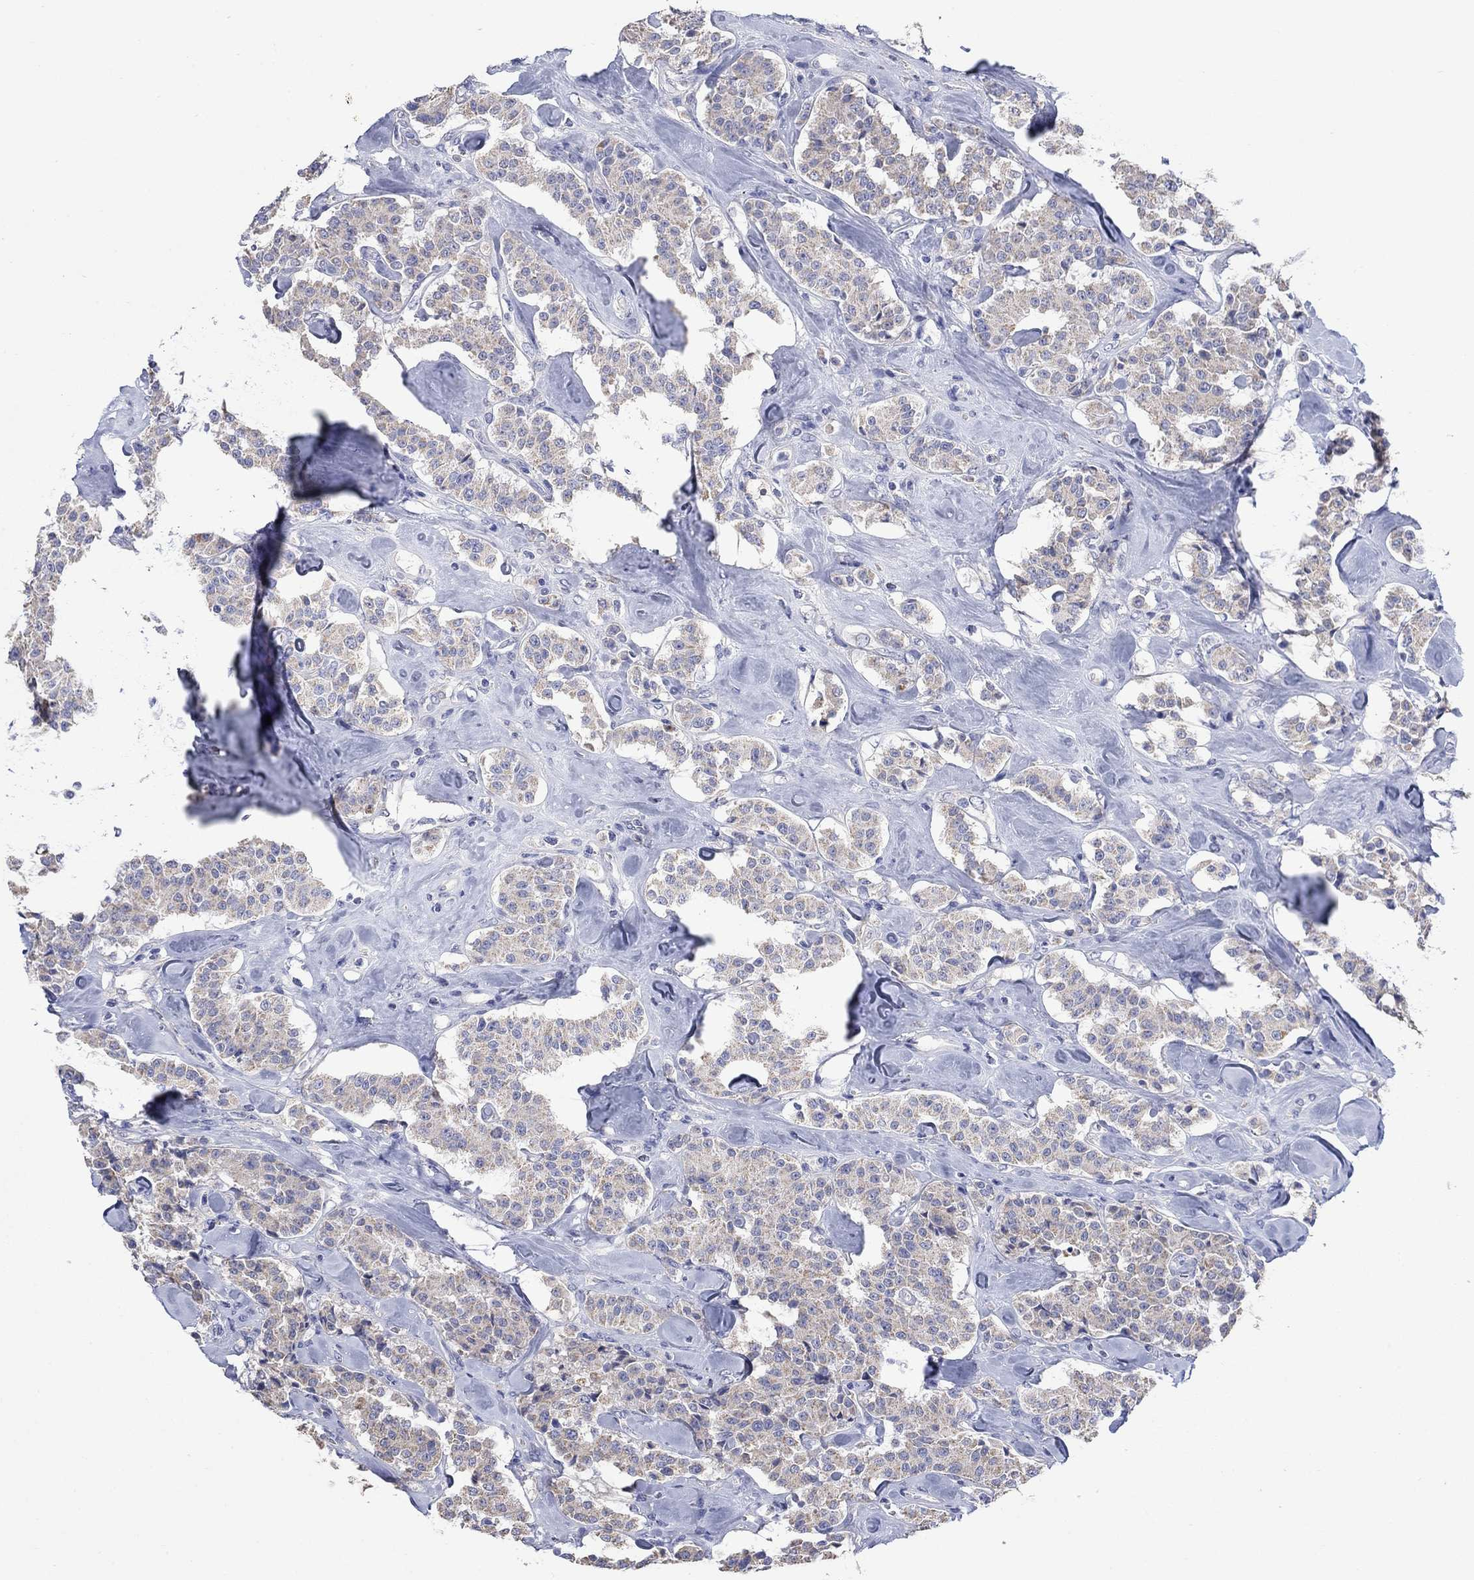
{"staining": {"intensity": "weak", "quantity": ">75%", "location": "cytoplasmic/membranous"}, "tissue": "carcinoid", "cell_type": "Tumor cells", "image_type": "cancer", "snomed": [{"axis": "morphology", "description": "Carcinoid, malignant, NOS"}, {"axis": "topography", "description": "Pancreas"}], "caption": "Weak cytoplasmic/membranous protein positivity is identified in about >75% of tumor cells in carcinoid. The staining was performed using DAB, with brown indicating positive protein expression. Nuclei are stained blue with hematoxylin.", "gene": "CLVS1", "patient": {"sex": "male", "age": 41}}